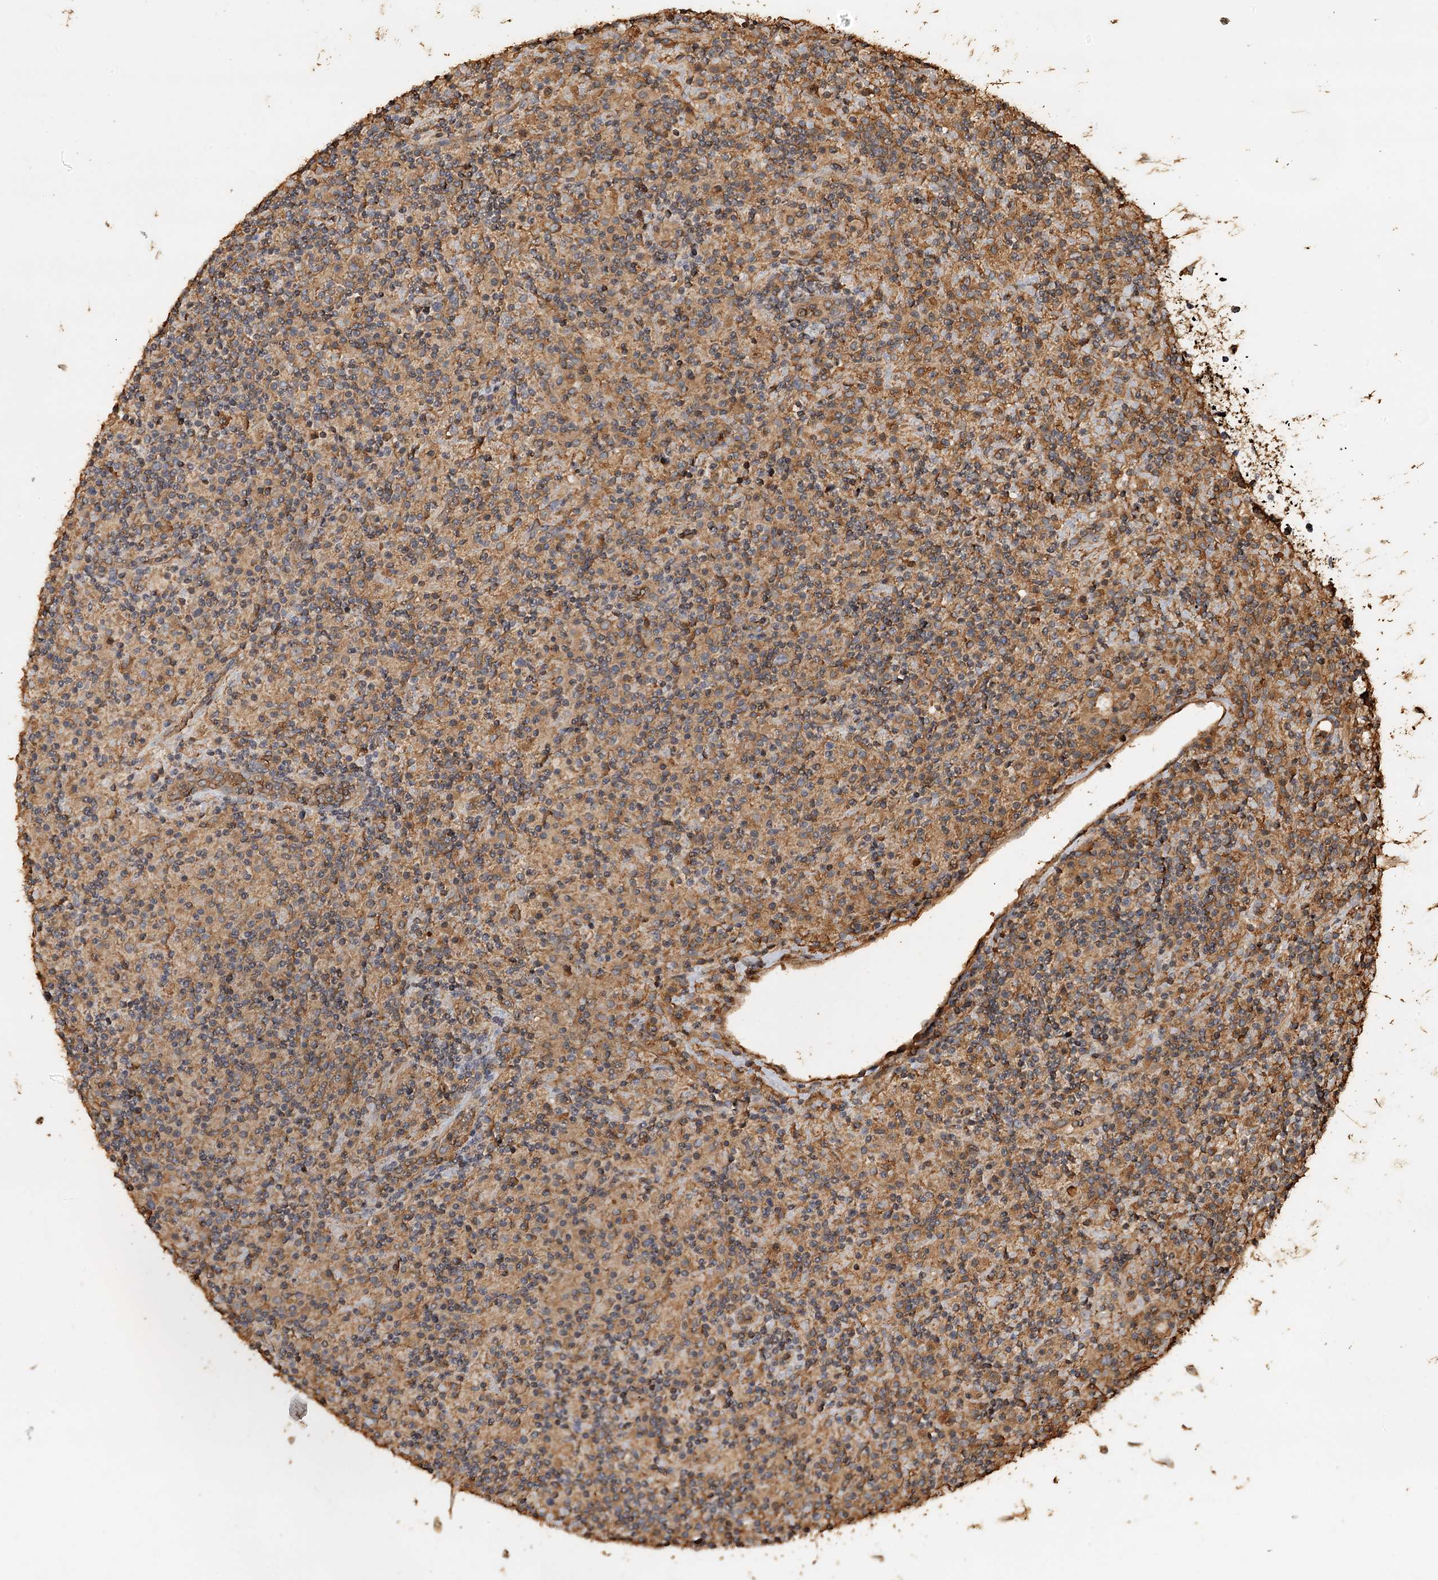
{"staining": {"intensity": "weak", "quantity": ">75%", "location": "cytoplasmic/membranous"}, "tissue": "lymphoma", "cell_type": "Tumor cells", "image_type": "cancer", "snomed": [{"axis": "morphology", "description": "Hodgkin's disease, NOS"}, {"axis": "topography", "description": "Lymph node"}], "caption": "Lymphoma stained with a protein marker reveals weak staining in tumor cells.", "gene": "PIK3C2A", "patient": {"sex": "male", "age": 70}}